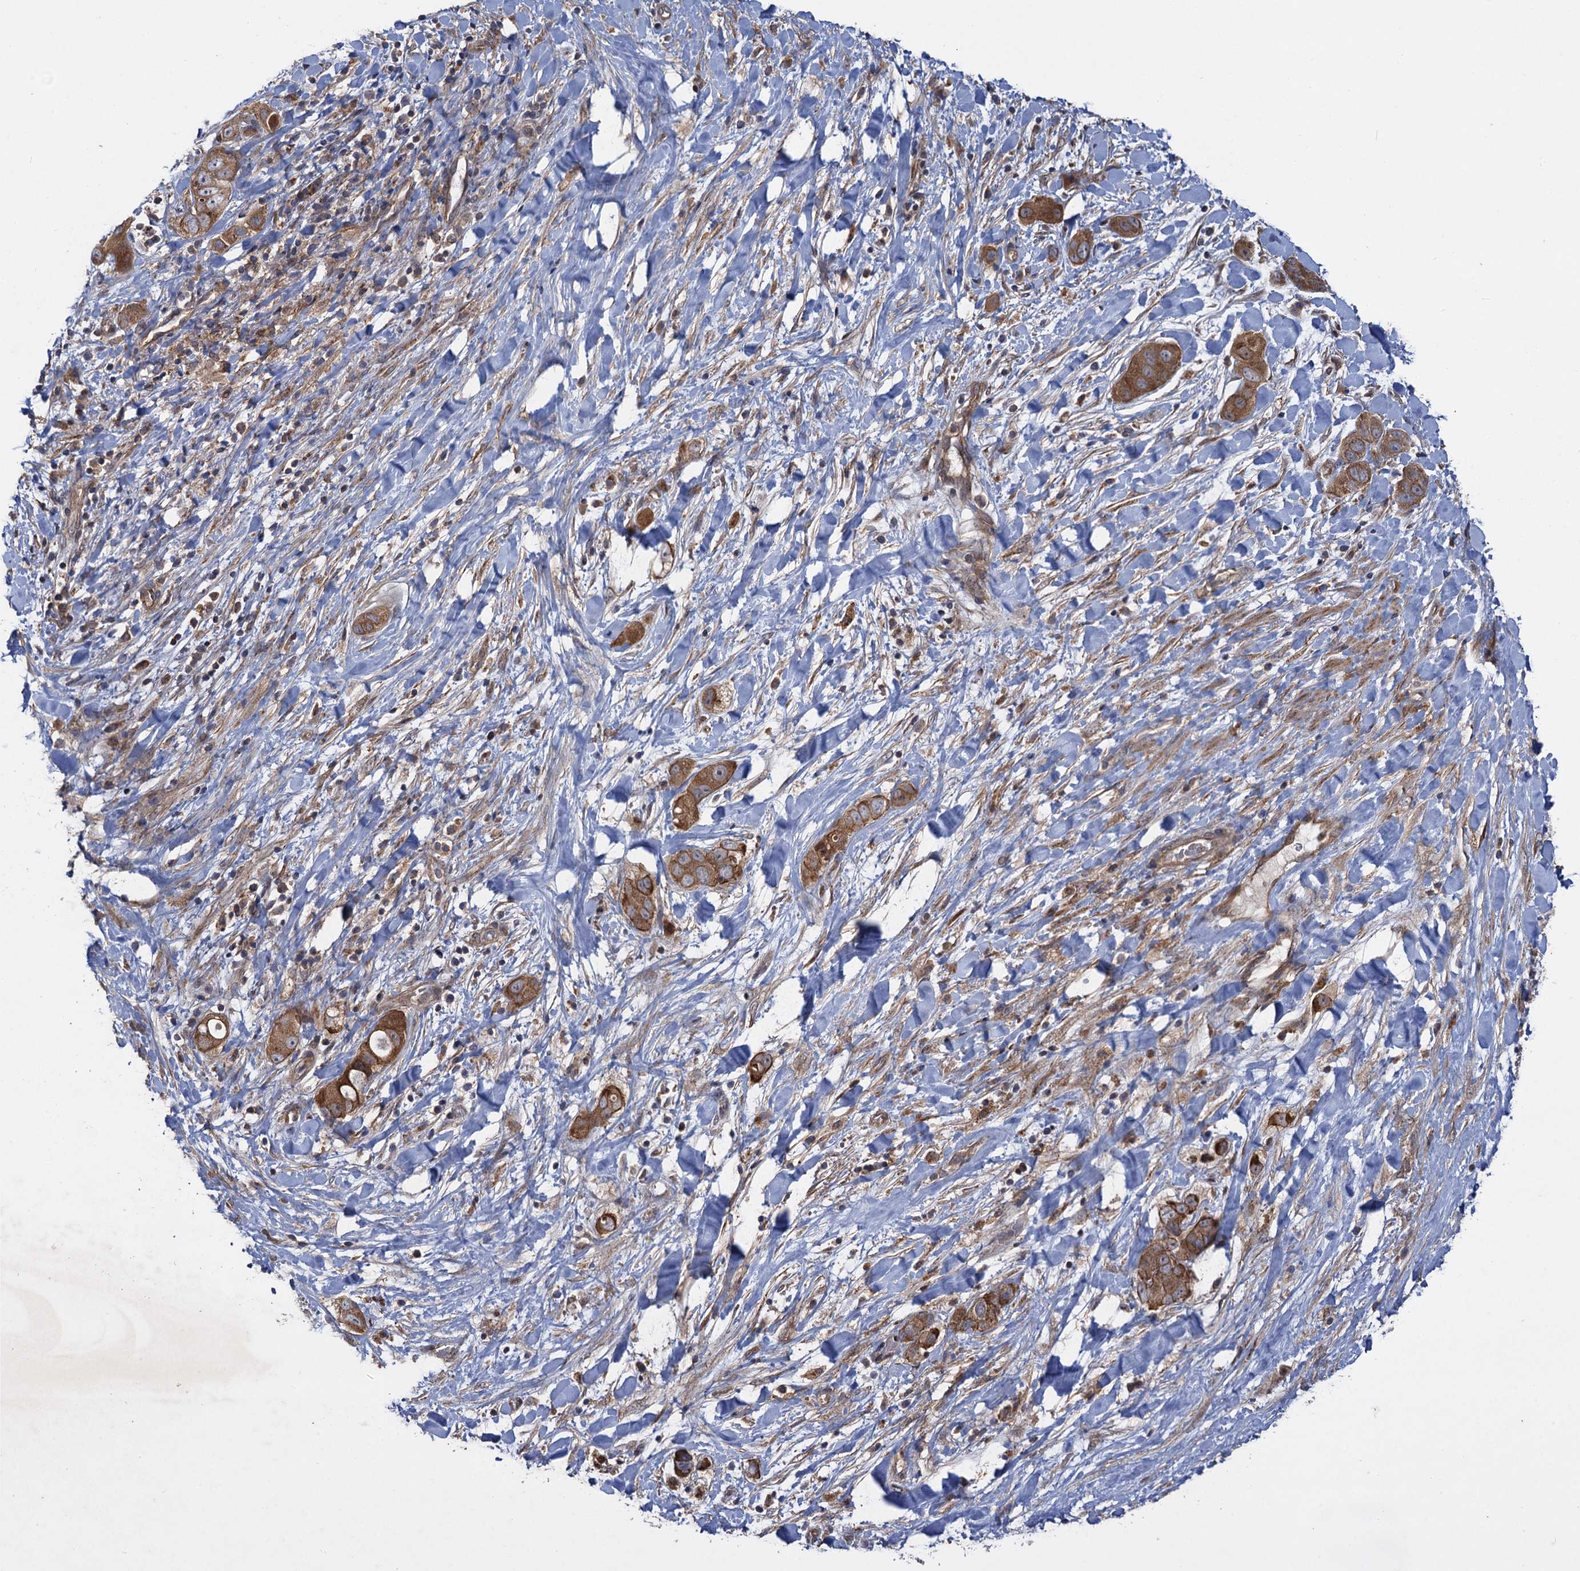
{"staining": {"intensity": "moderate", "quantity": ">75%", "location": "cytoplasmic/membranous"}, "tissue": "liver cancer", "cell_type": "Tumor cells", "image_type": "cancer", "snomed": [{"axis": "morphology", "description": "Cholangiocarcinoma"}, {"axis": "topography", "description": "Liver"}], "caption": "Immunohistochemical staining of liver cancer (cholangiocarcinoma) displays medium levels of moderate cytoplasmic/membranous expression in approximately >75% of tumor cells.", "gene": "HAUS1", "patient": {"sex": "female", "age": 52}}